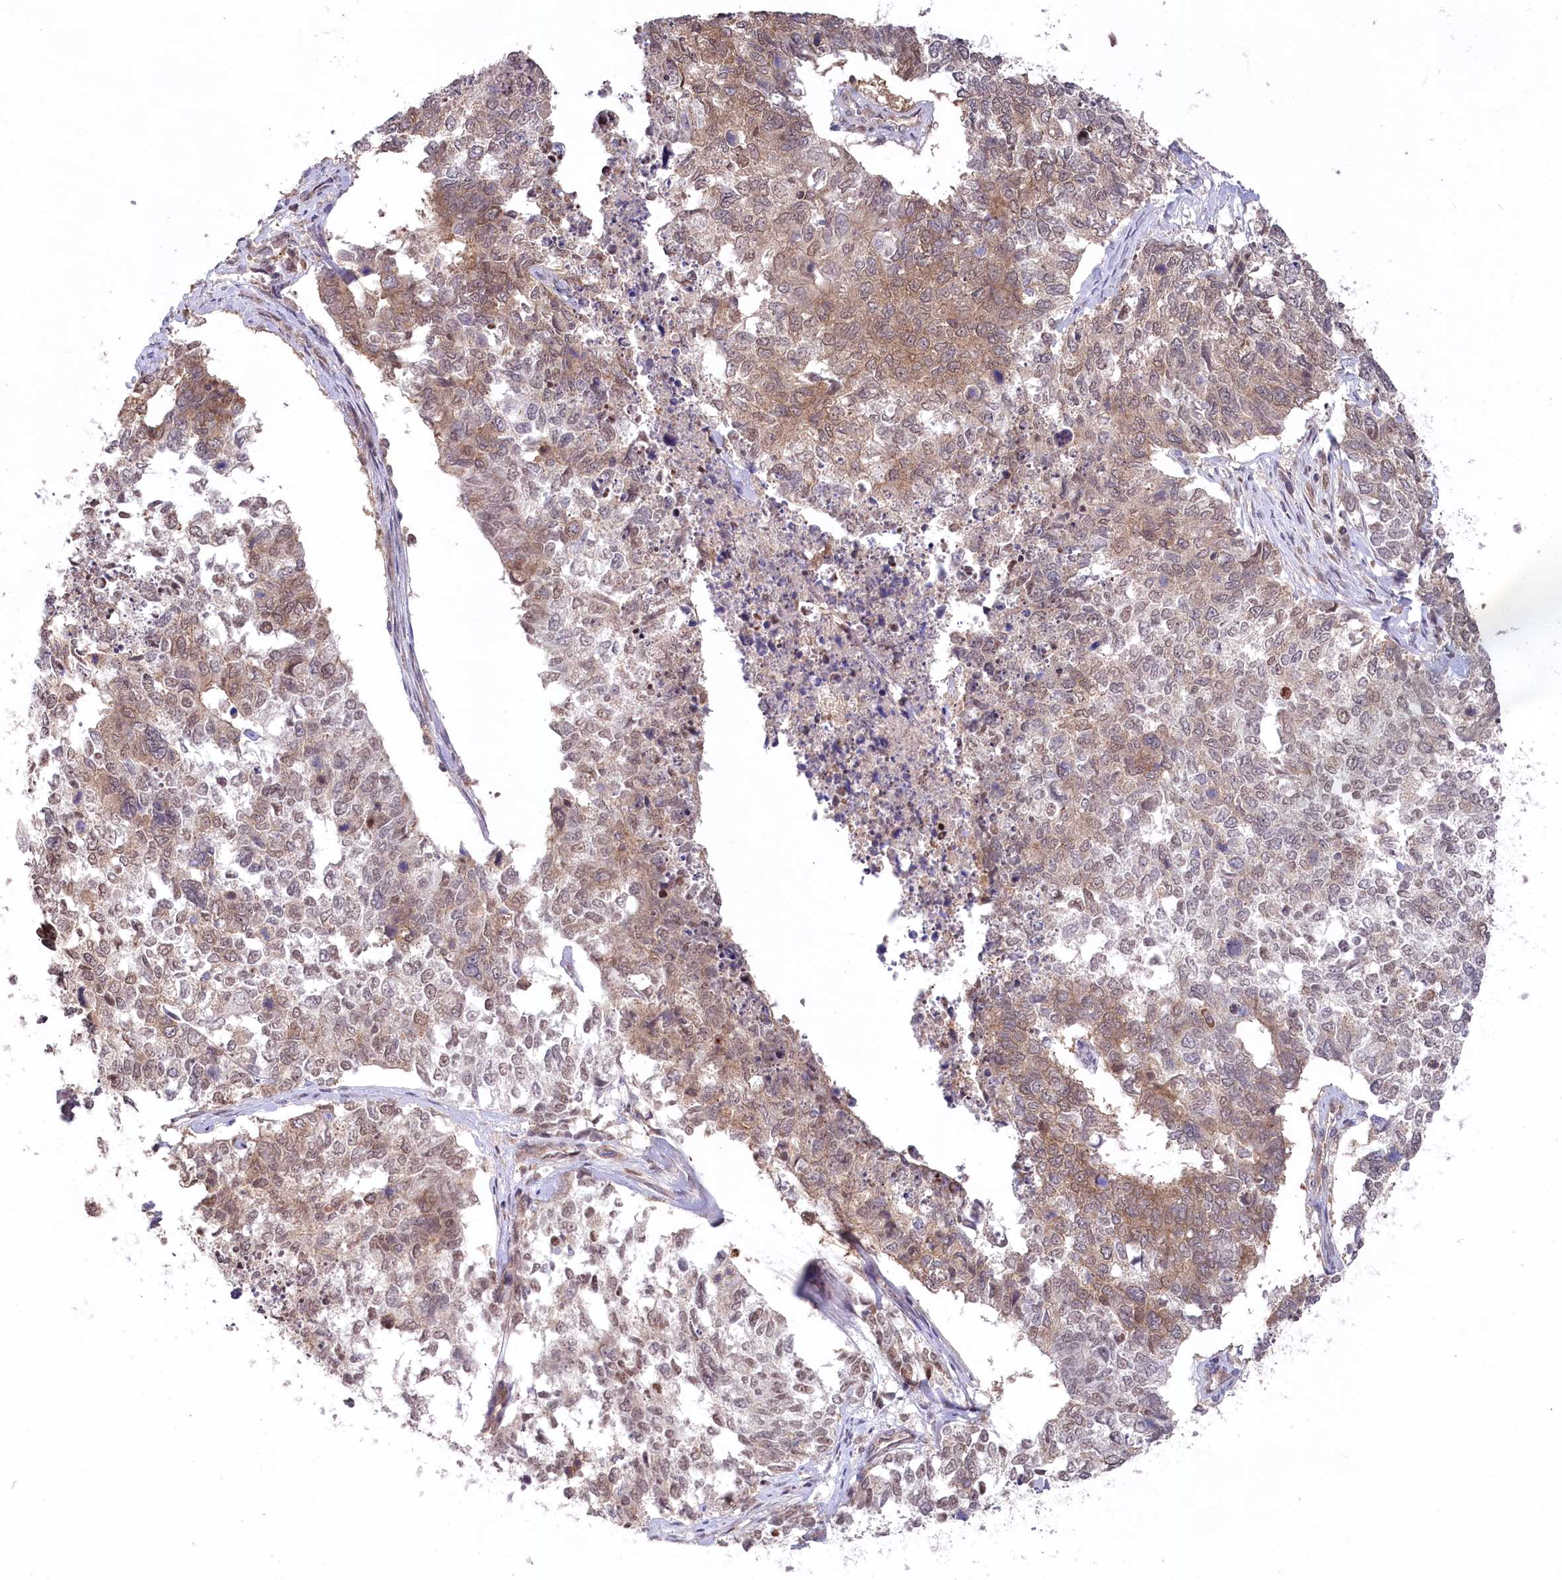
{"staining": {"intensity": "moderate", "quantity": ">75%", "location": "cytoplasmic/membranous"}, "tissue": "cervical cancer", "cell_type": "Tumor cells", "image_type": "cancer", "snomed": [{"axis": "morphology", "description": "Squamous cell carcinoma, NOS"}, {"axis": "topography", "description": "Cervix"}], "caption": "Tumor cells reveal moderate cytoplasmic/membranous positivity in approximately >75% of cells in cervical squamous cell carcinoma. (DAB (3,3'-diaminobenzidine) = brown stain, brightfield microscopy at high magnification).", "gene": "PPP1R21", "patient": {"sex": "female", "age": 63}}